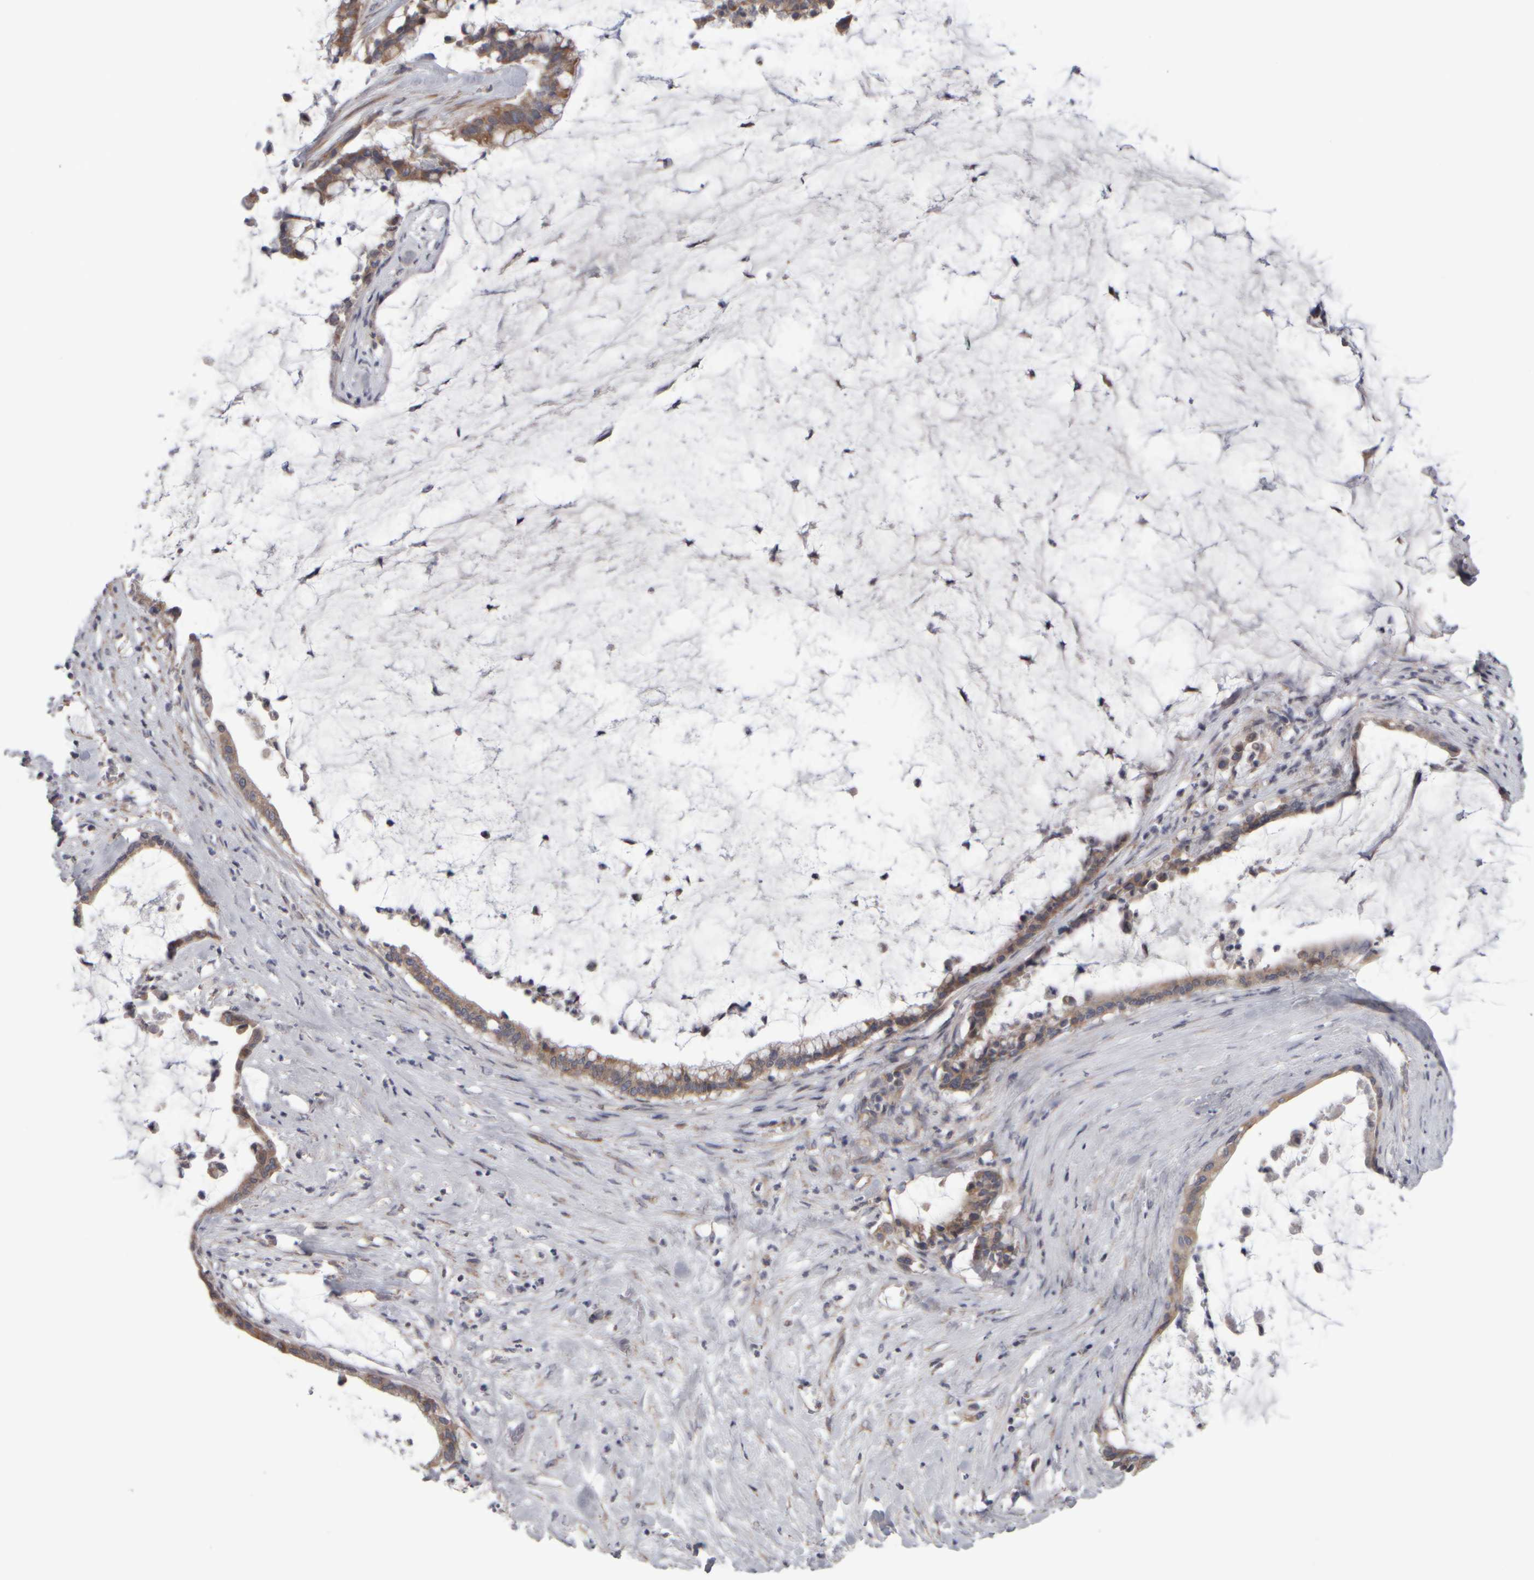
{"staining": {"intensity": "moderate", "quantity": ">75%", "location": "cytoplasmic/membranous"}, "tissue": "pancreatic cancer", "cell_type": "Tumor cells", "image_type": "cancer", "snomed": [{"axis": "morphology", "description": "Adenocarcinoma, NOS"}, {"axis": "topography", "description": "Pancreas"}], "caption": "High-magnification brightfield microscopy of pancreatic adenocarcinoma stained with DAB (brown) and counterstained with hematoxylin (blue). tumor cells exhibit moderate cytoplasmic/membranous staining is present in approximately>75% of cells.", "gene": "SCO1", "patient": {"sex": "male", "age": 41}}